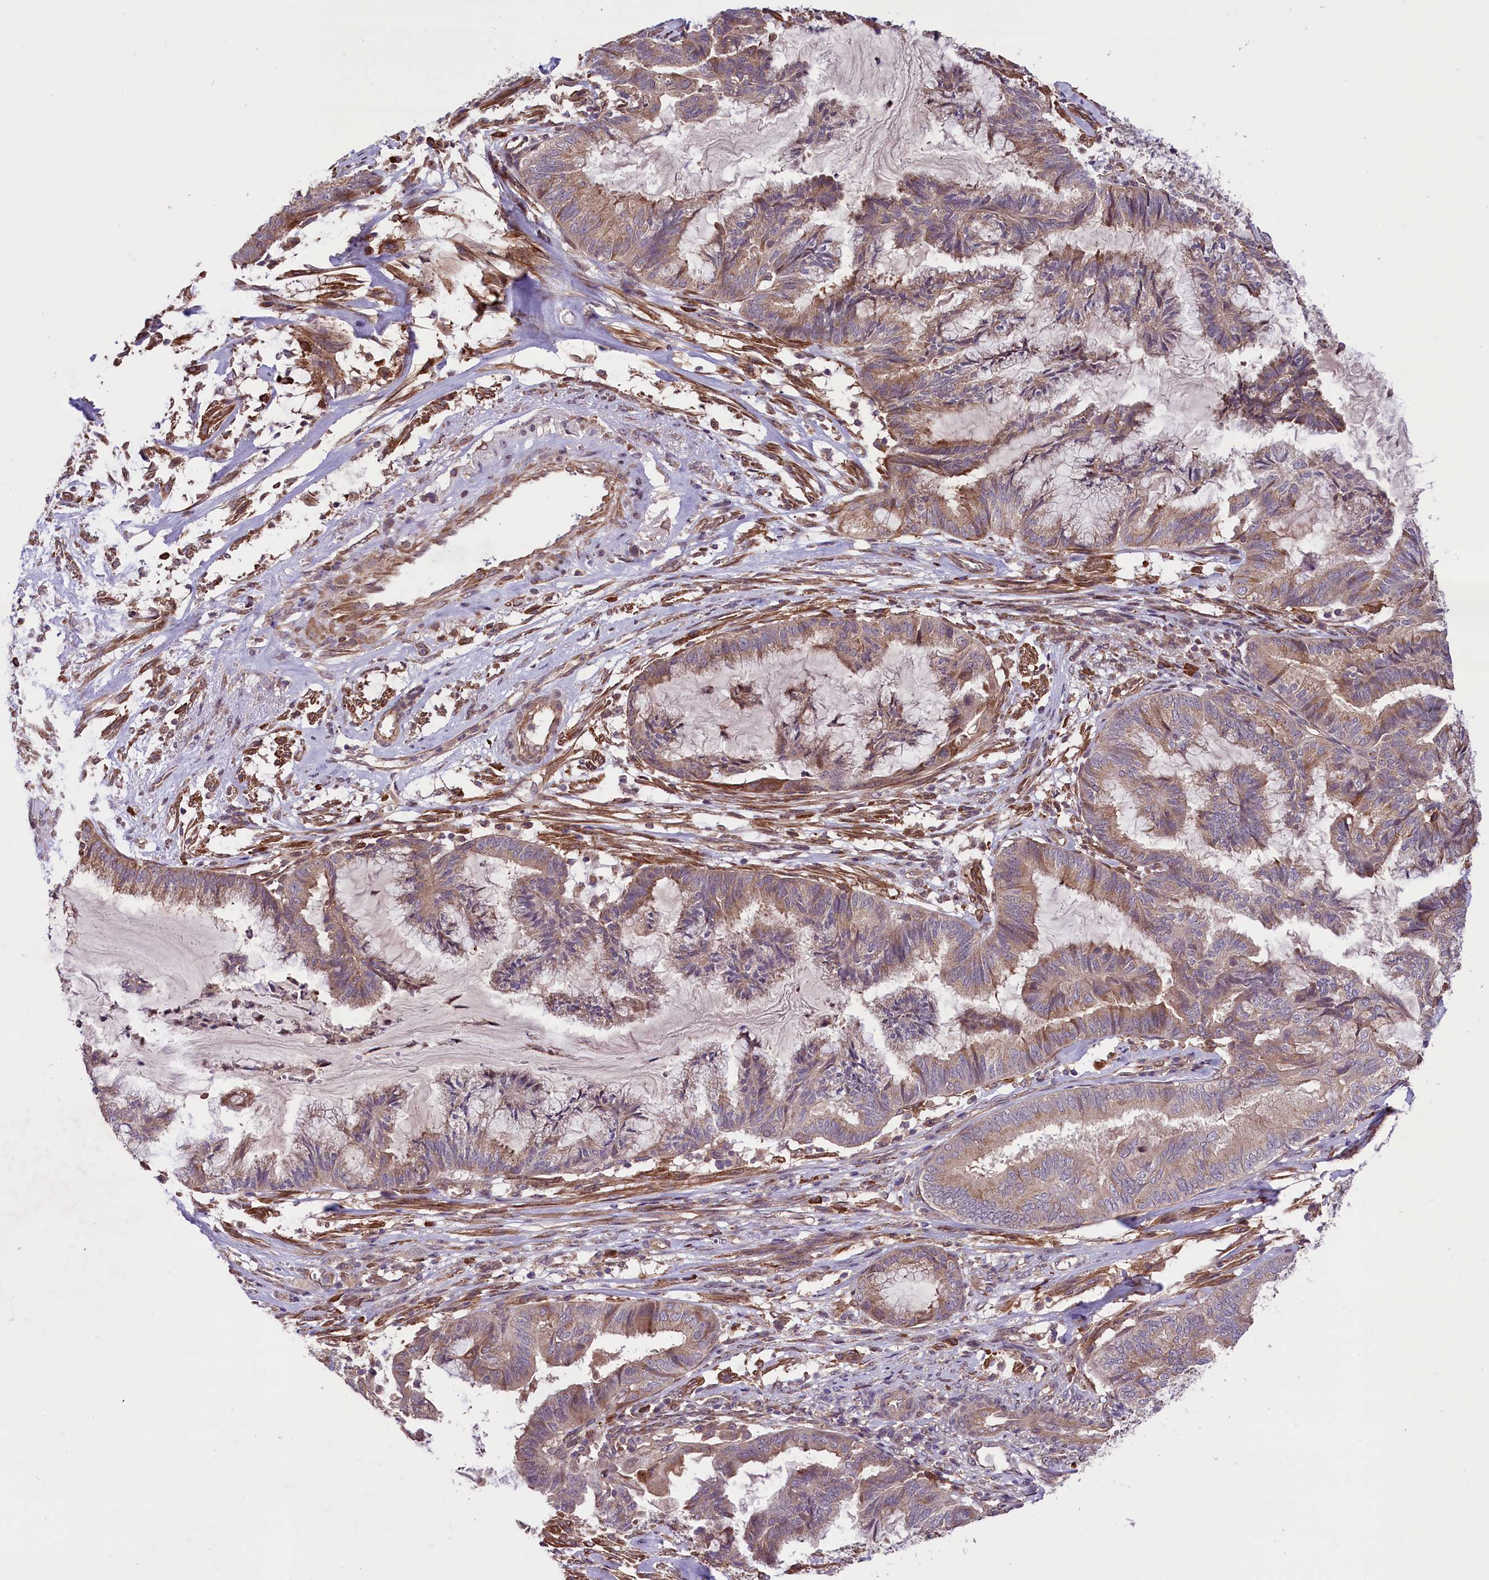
{"staining": {"intensity": "weak", "quantity": ">75%", "location": "cytoplasmic/membranous"}, "tissue": "endometrial cancer", "cell_type": "Tumor cells", "image_type": "cancer", "snomed": [{"axis": "morphology", "description": "Adenocarcinoma, NOS"}, {"axis": "topography", "description": "Endometrium"}], "caption": "Weak cytoplasmic/membranous staining for a protein is appreciated in approximately >75% of tumor cells of endometrial adenocarcinoma using IHC.", "gene": "HDAC5", "patient": {"sex": "female", "age": 86}}